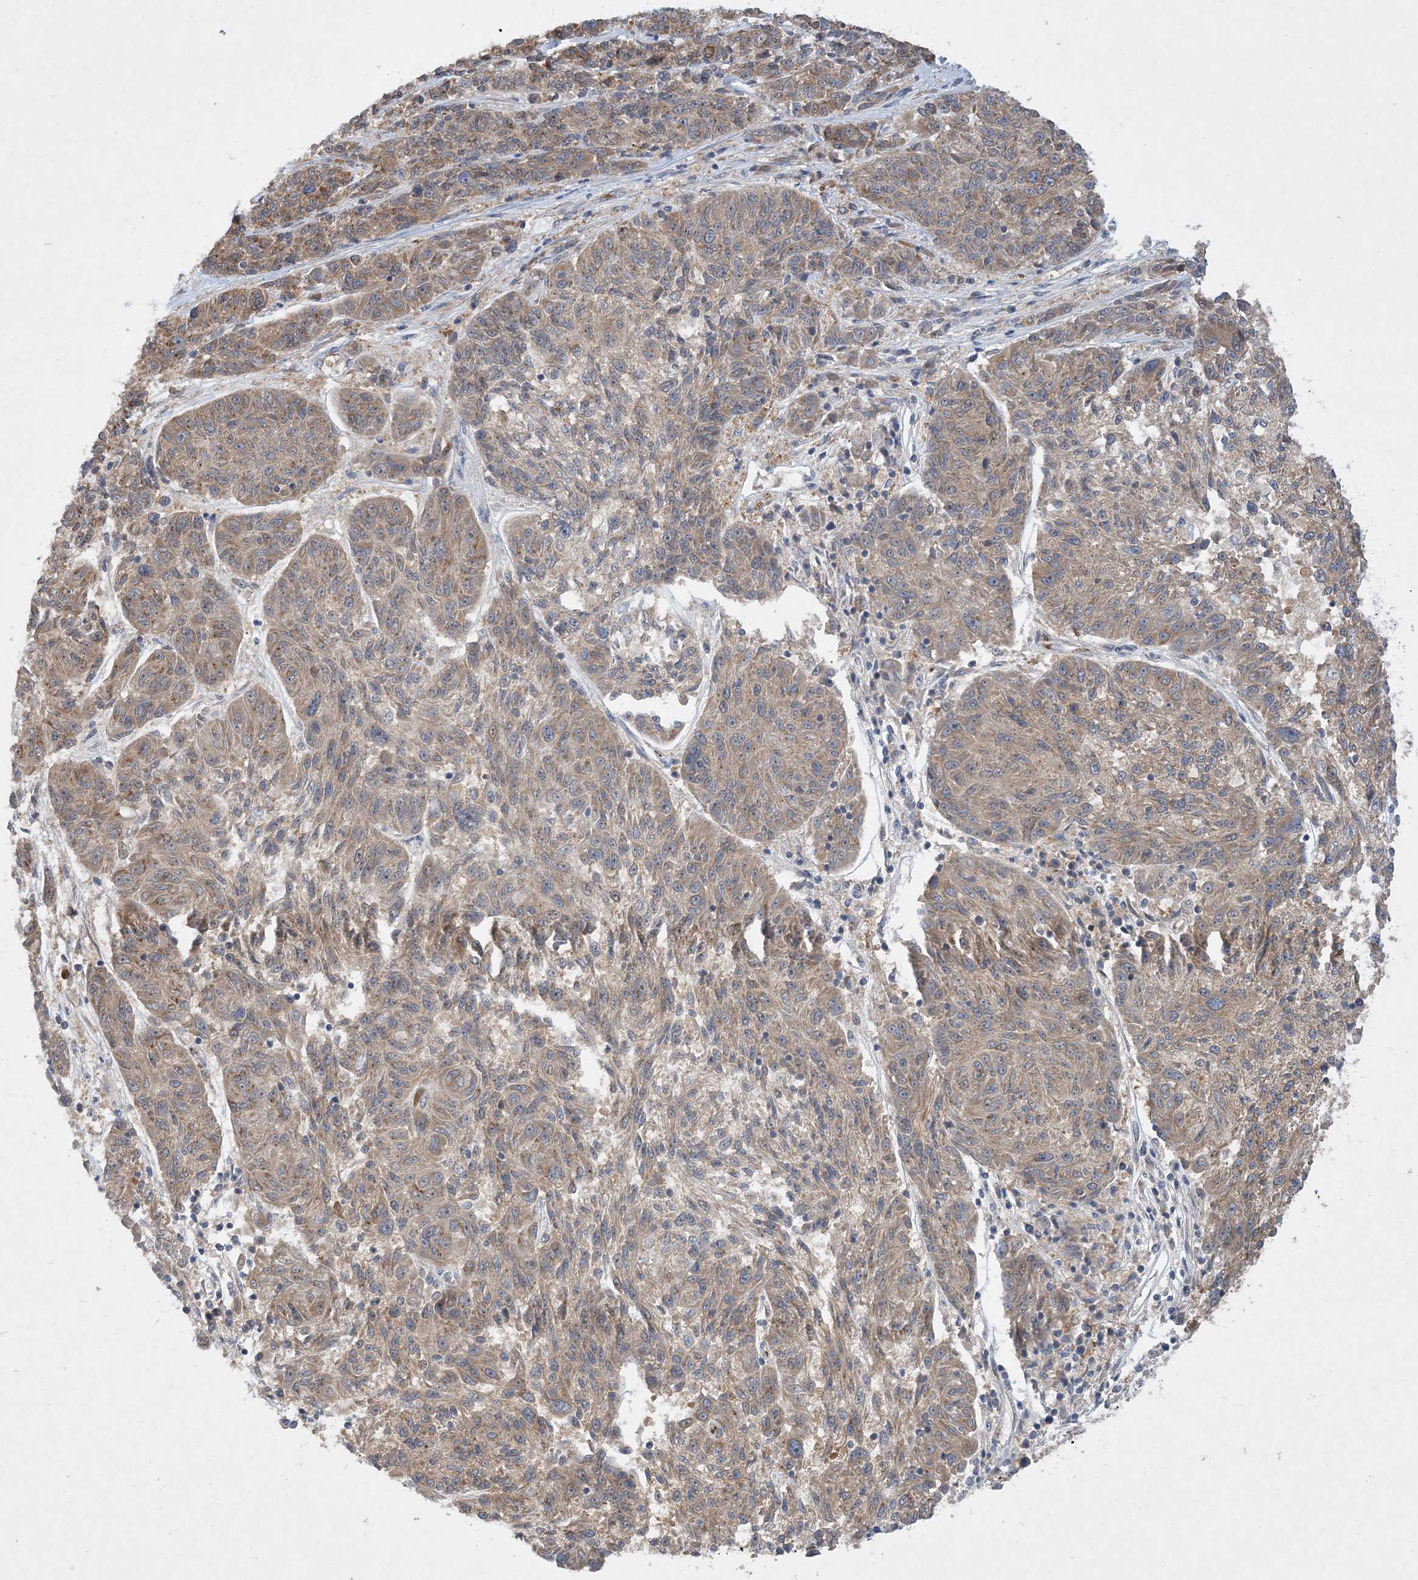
{"staining": {"intensity": "moderate", "quantity": ">75%", "location": "cytoplasmic/membranous"}, "tissue": "melanoma", "cell_type": "Tumor cells", "image_type": "cancer", "snomed": [{"axis": "morphology", "description": "Malignant melanoma, NOS"}, {"axis": "topography", "description": "Skin"}], "caption": "Immunohistochemistry (IHC) photomicrograph of malignant melanoma stained for a protein (brown), which shows medium levels of moderate cytoplasmic/membranous expression in approximately >75% of tumor cells.", "gene": "TINAG", "patient": {"sex": "male", "age": 53}}